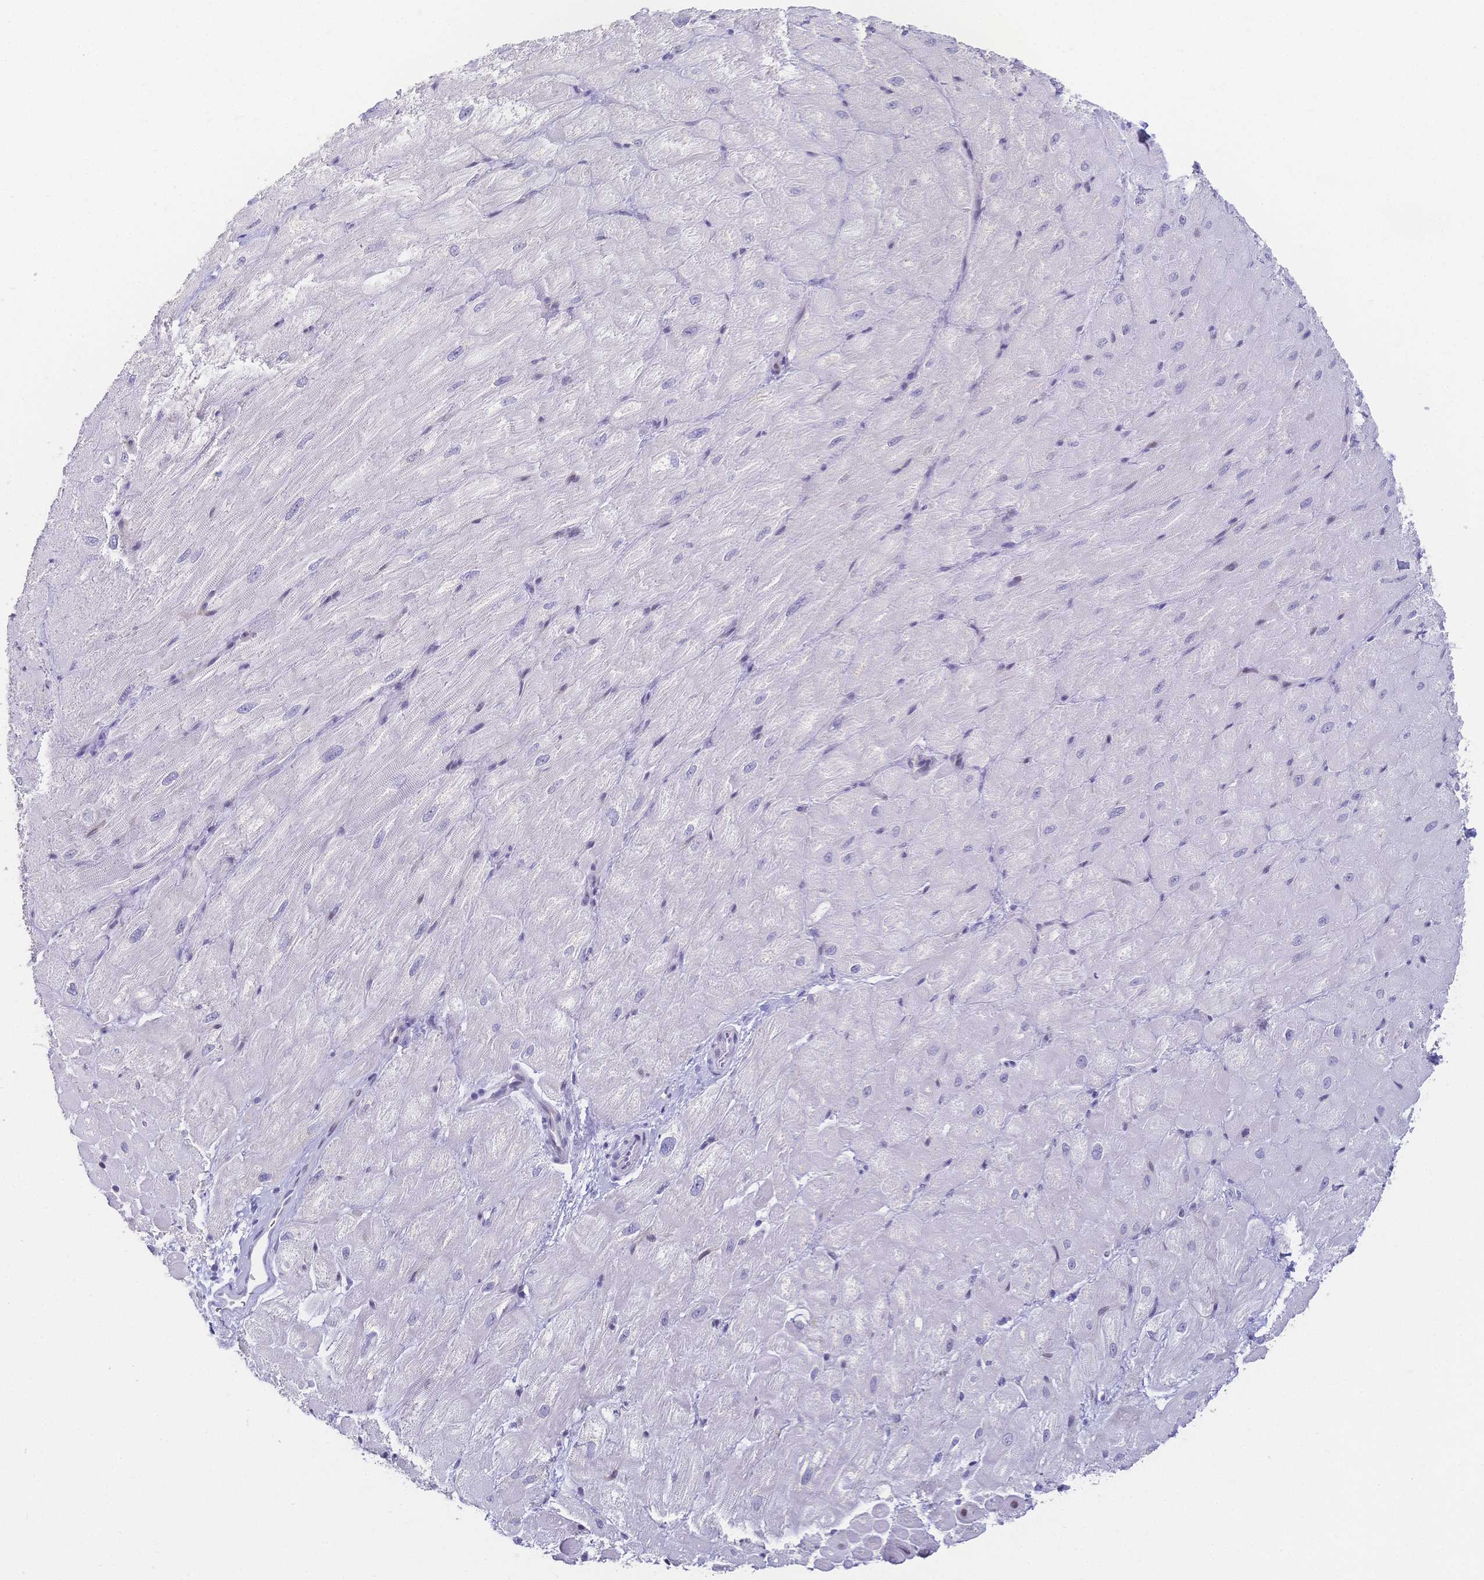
{"staining": {"intensity": "negative", "quantity": "none", "location": "none"}, "tissue": "heart muscle", "cell_type": "Cardiomyocytes", "image_type": "normal", "snomed": [{"axis": "morphology", "description": "Normal tissue, NOS"}, {"axis": "topography", "description": "Heart"}], "caption": "A photomicrograph of heart muscle stained for a protein reveals no brown staining in cardiomyocytes.", "gene": "CR2", "patient": {"sex": "male", "age": 62}}